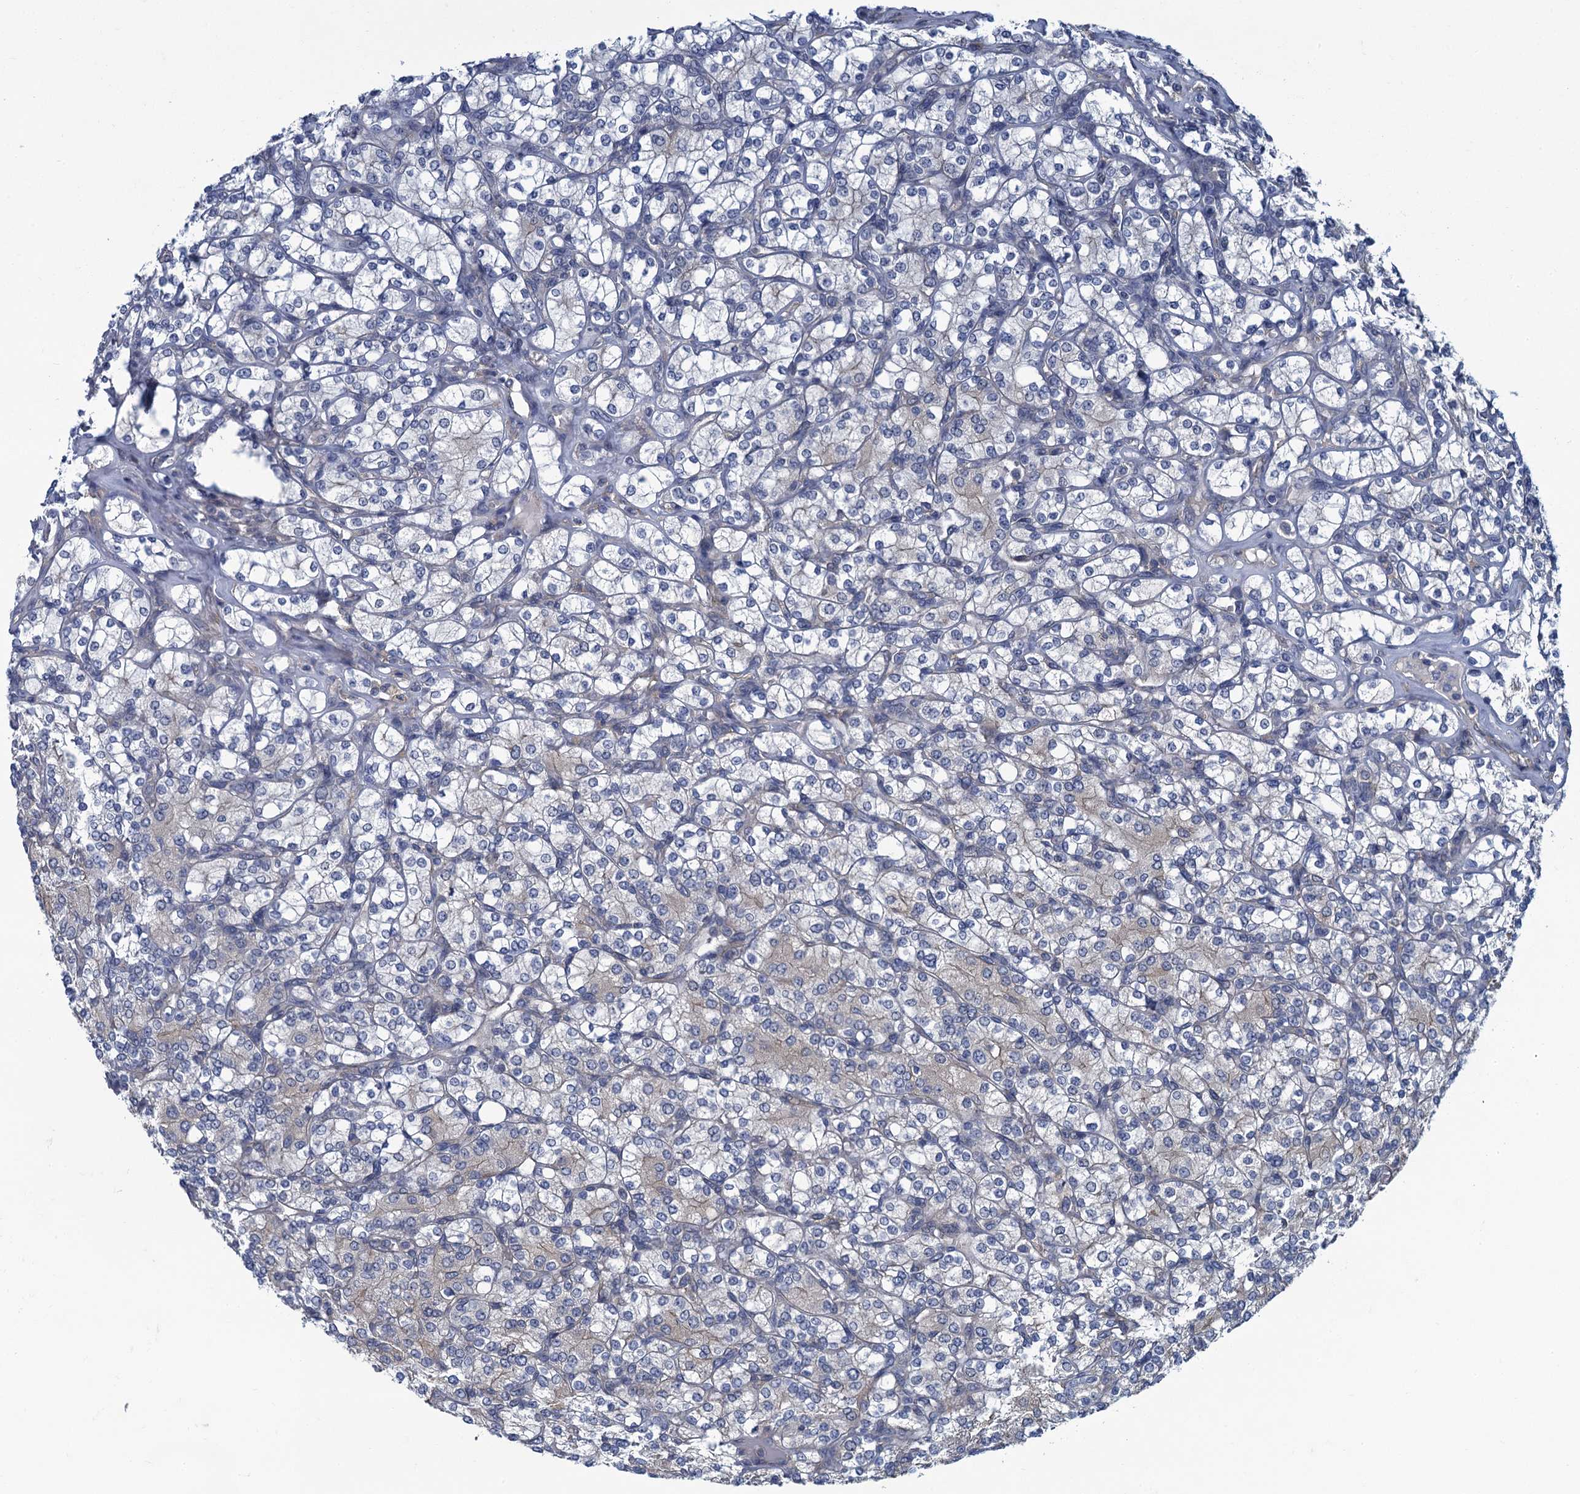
{"staining": {"intensity": "negative", "quantity": "none", "location": "none"}, "tissue": "renal cancer", "cell_type": "Tumor cells", "image_type": "cancer", "snomed": [{"axis": "morphology", "description": "Adenocarcinoma, NOS"}, {"axis": "topography", "description": "Kidney"}], "caption": "Tumor cells are negative for brown protein staining in renal cancer (adenocarcinoma).", "gene": "NCKAP1L", "patient": {"sex": "male", "age": 77}}